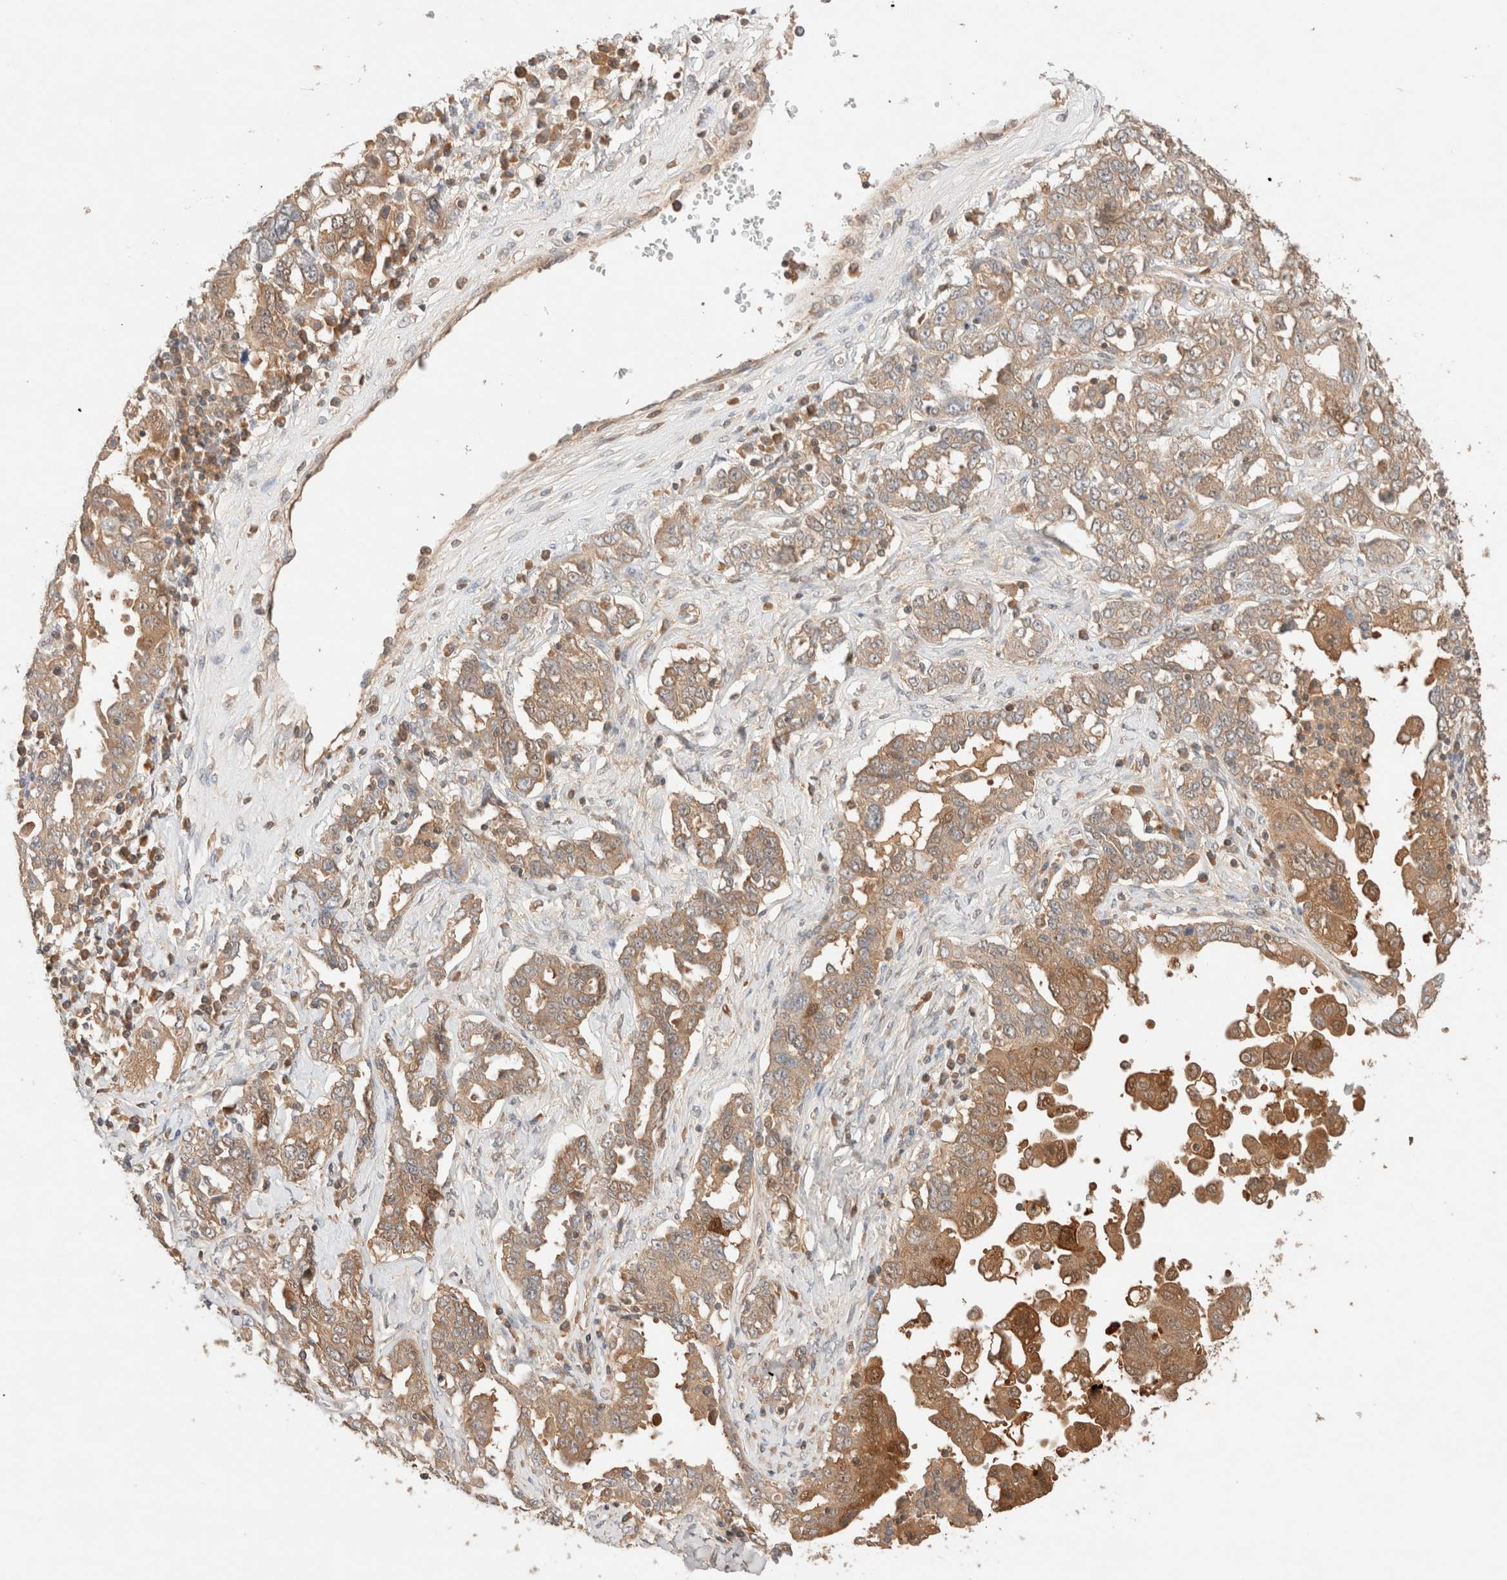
{"staining": {"intensity": "moderate", "quantity": ">75%", "location": "cytoplasmic/membranous"}, "tissue": "ovarian cancer", "cell_type": "Tumor cells", "image_type": "cancer", "snomed": [{"axis": "morphology", "description": "Carcinoma, endometroid"}, {"axis": "topography", "description": "Ovary"}], "caption": "DAB immunohistochemical staining of endometroid carcinoma (ovarian) demonstrates moderate cytoplasmic/membranous protein staining in about >75% of tumor cells.", "gene": "CARNMT1", "patient": {"sex": "female", "age": 62}}